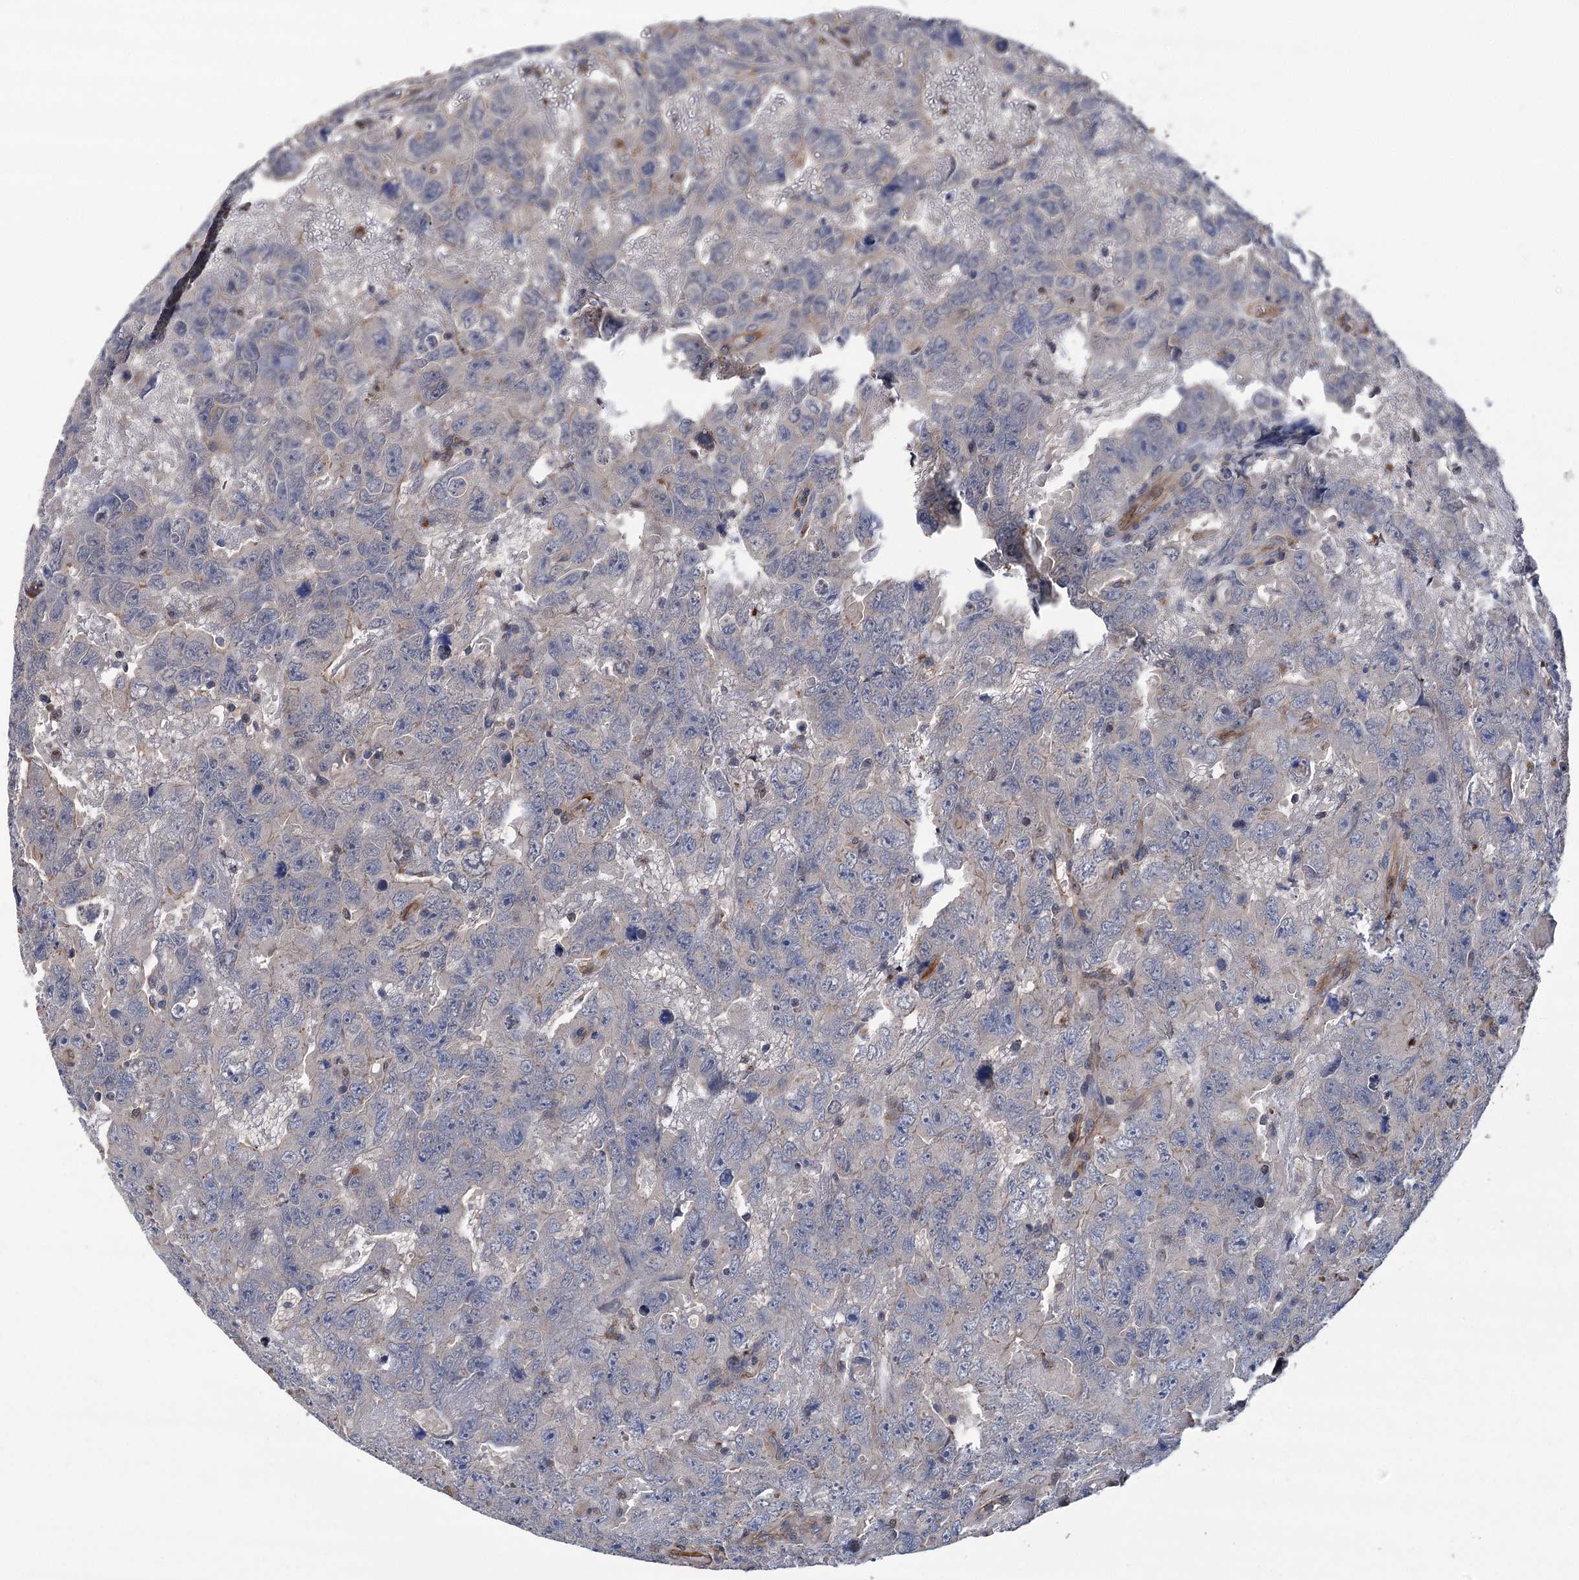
{"staining": {"intensity": "negative", "quantity": "none", "location": "none"}, "tissue": "testis cancer", "cell_type": "Tumor cells", "image_type": "cancer", "snomed": [{"axis": "morphology", "description": "Carcinoma, Embryonal, NOS"}, {"axis": "topography", "description": "Testis"}], "caption": "The histopathology image reveals no significant positivity in tumor cells of embryonal carcinoma (testis).", "gene": "DPP3", "patient": {"sex": "male", "age": 45}}